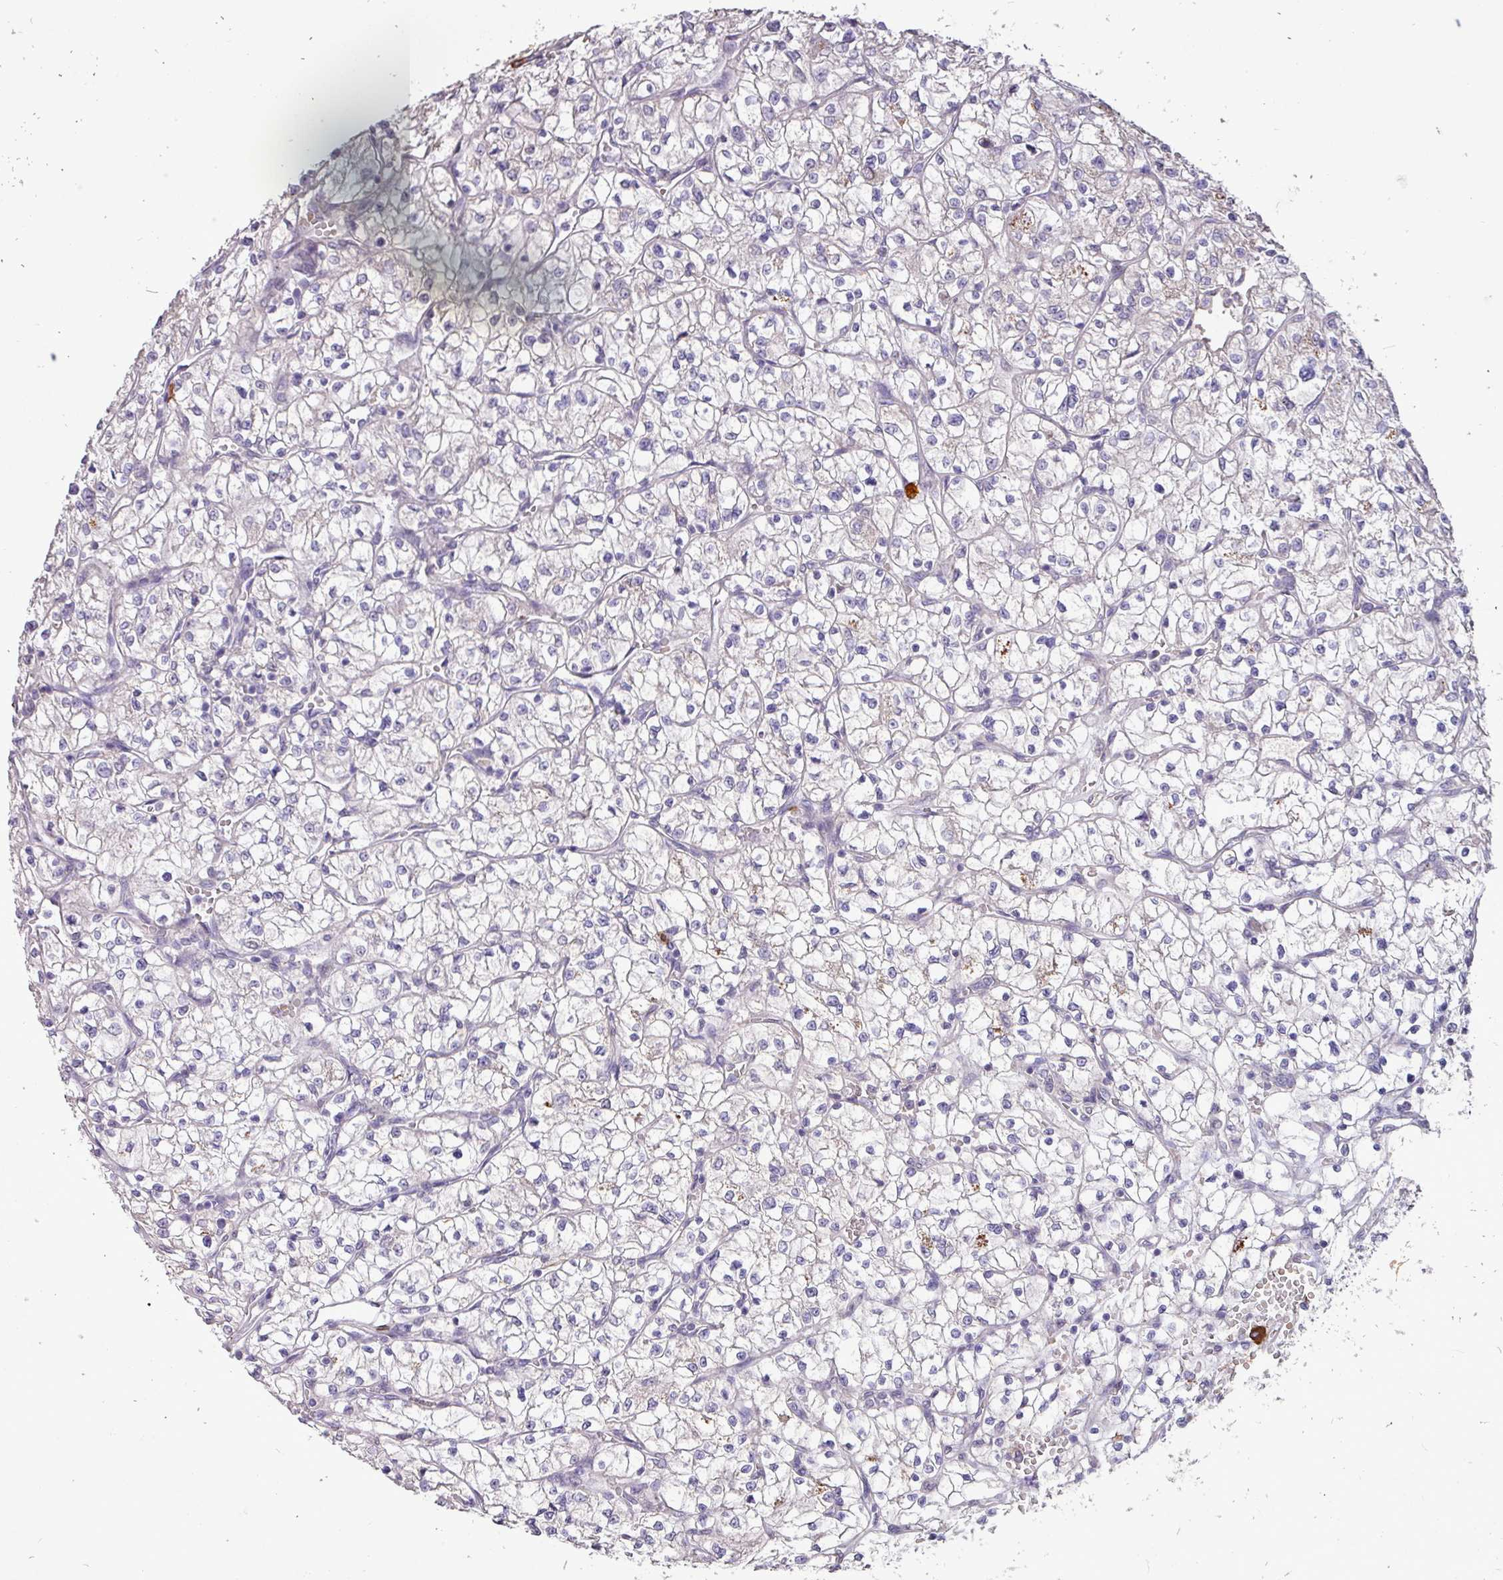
{"staining": {"intensity": "negative", "quantity": "none", "location": "none"}, "tissue": "renal cancer", "cell_type": "Tumor cells", "image_type": "cancer", "snomed": [{"axis": "morphology", "description": "Adenocarcinoma, NOS"}, {"axis": "topography", "description": "Kidney"}], "caption": "Immunohistochemical staining of human renal cancer reveals no significant staining in tumor cells.", "gene": "L3MBTL3", "patient": {"sex": "female", "age": 64}}